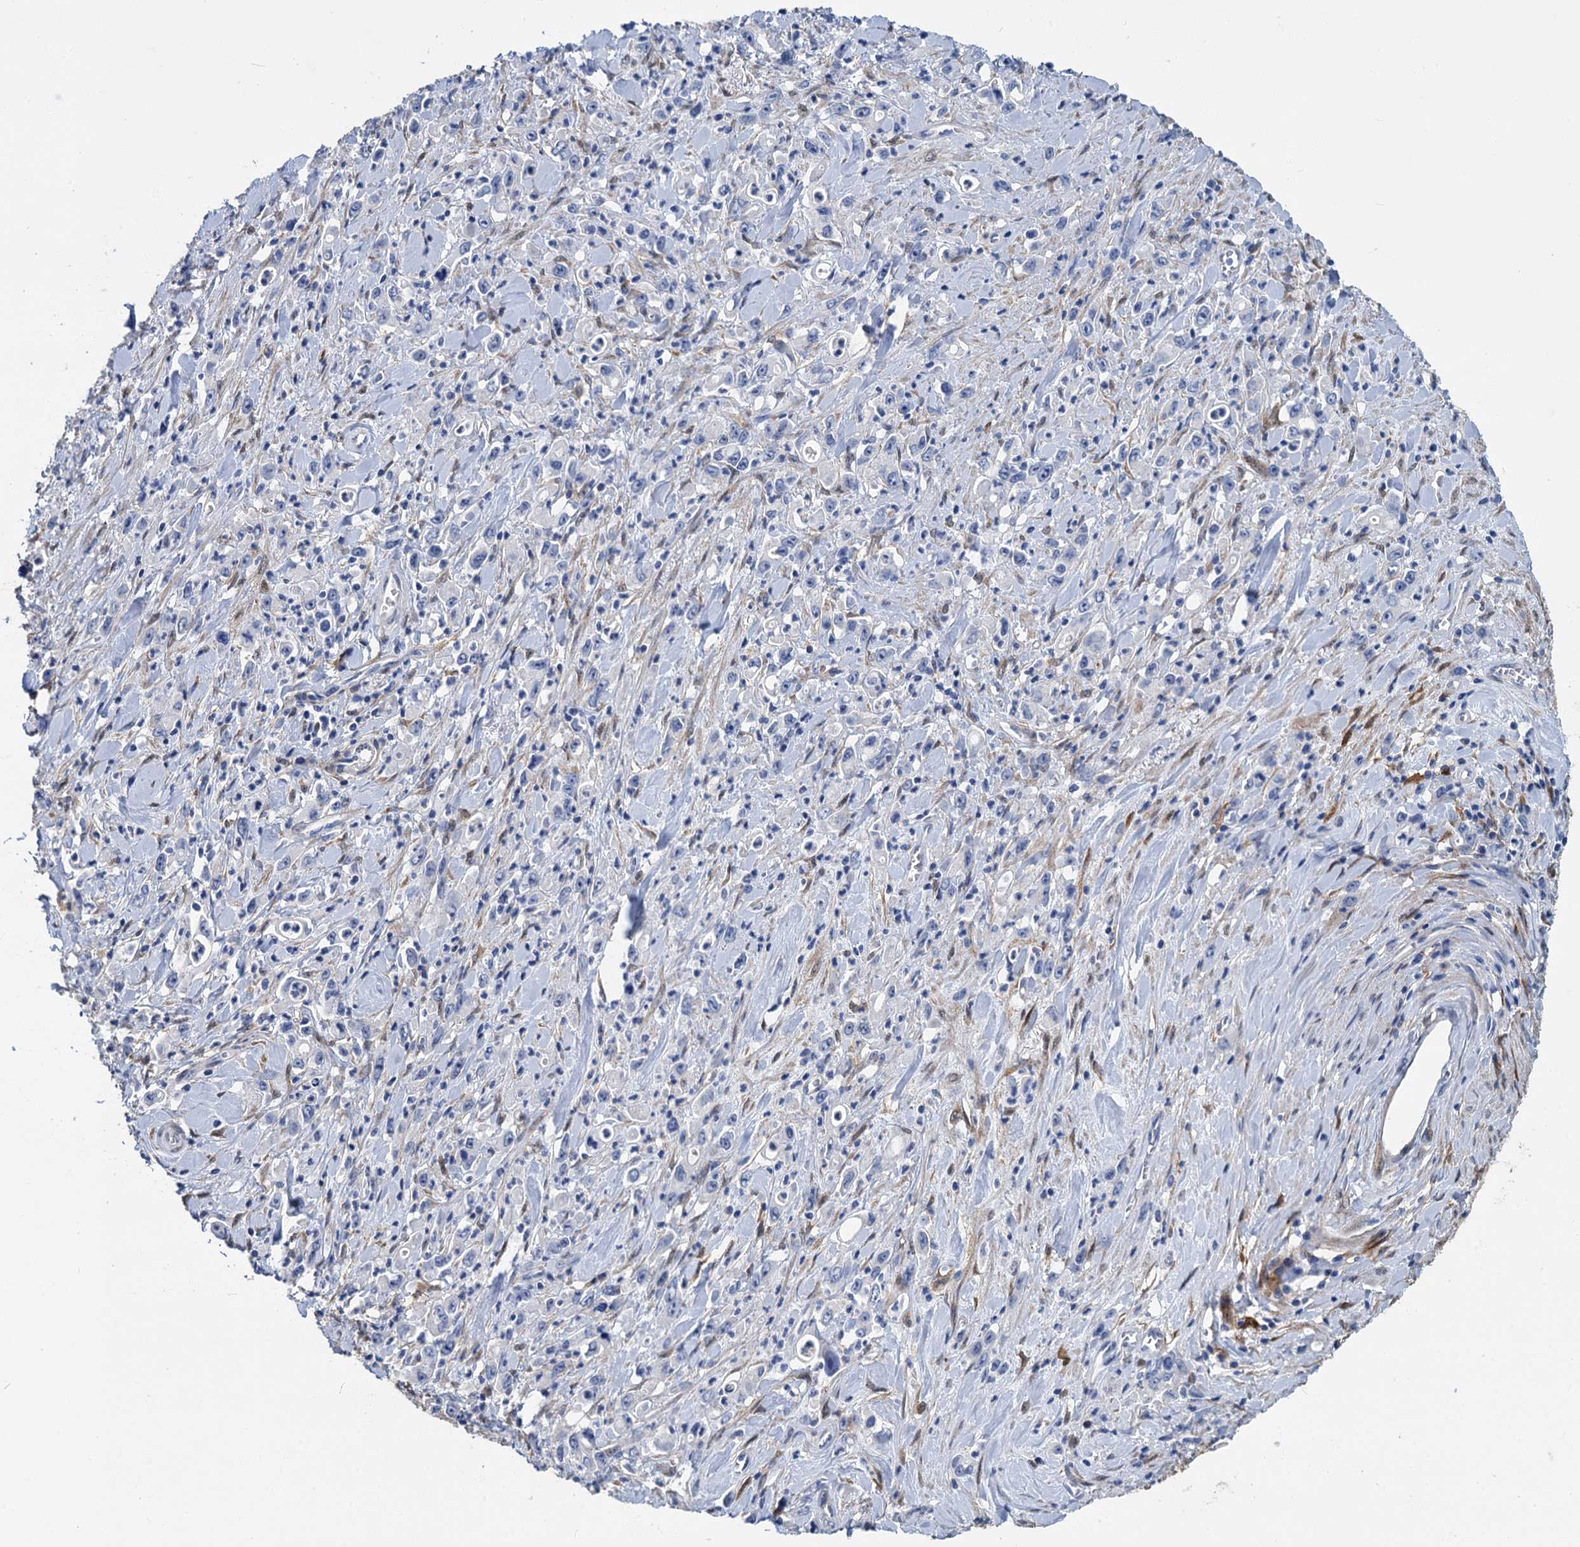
{"staining": {"intensity": "negative", "quantity": "none", "location": "none"}, "tissue": "stomach cancer", "cell_type": "Tumor cells", "image_type": "cancer", "snomed": [{"axis": "morphology", "description": "Adenocarcinoma, NOS"}, {"axis": "topography", "description": "Stomach, lower"}], "caption": "Immunohistochemistry (IHC) histopathology image of neoplastic tissue: adenocarcinoma (stomach) stained with DAB (3,3'-diaminobenzidine) reveals no significant protein staining in tumor cells. The staining is performed using DAB (3,3'-diaminobenzidine) brown chromogen with nuclei counter-stained in using hematoxylin.", "gene": "GSTM3", "patient": {"sex": "female", "age": 43}}